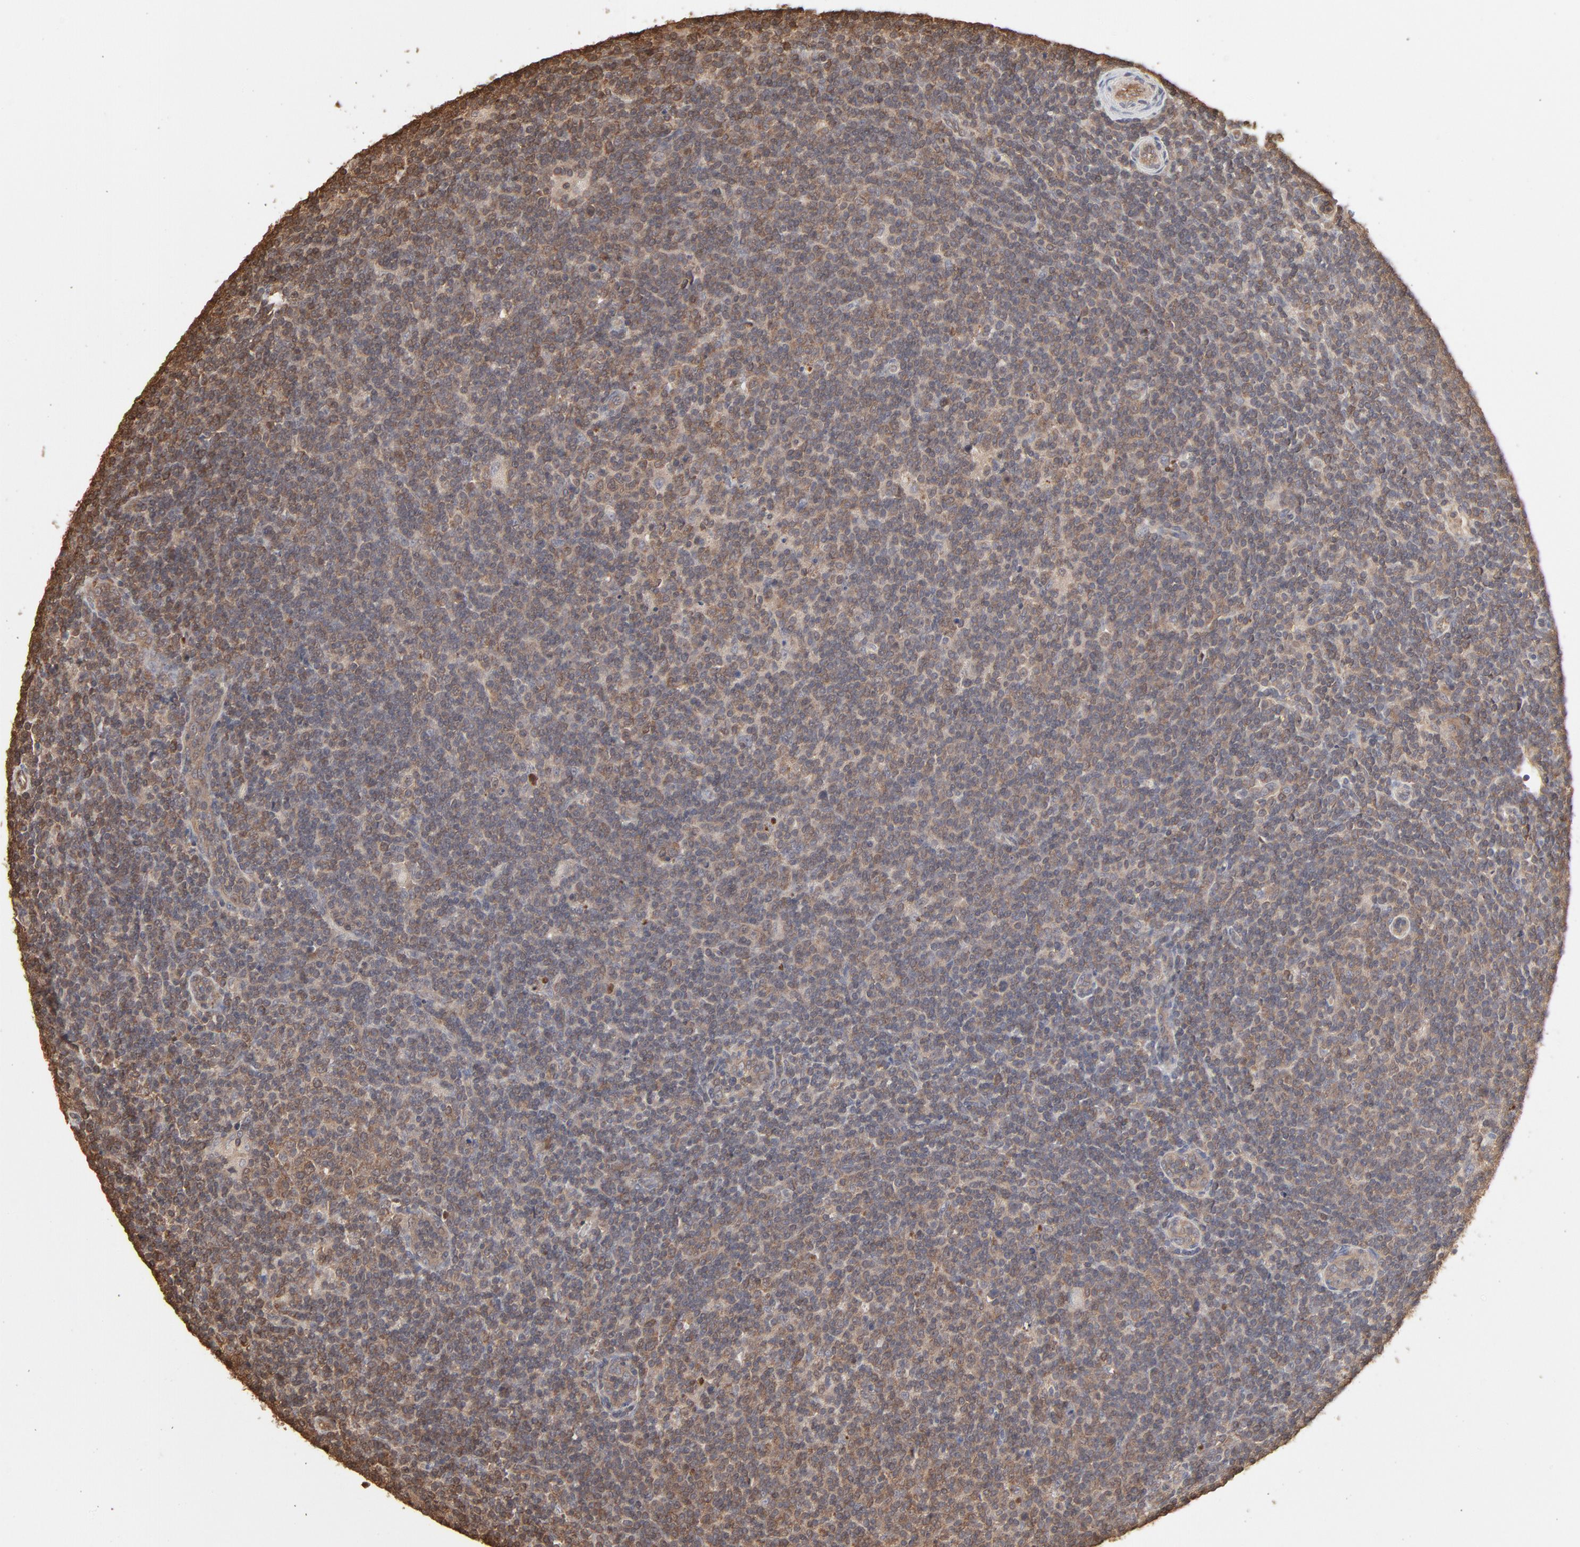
{"staining": {"intensity": "moderate", "quantity": ">75%", "location": "cytoplasmic/membranous"}, "tissue": "lymphoma", "cell_type": "Tumor cells", "image_type": "cancer", "snomed": [{"axis": "morphology", "description": "Malignant lymphoma, non-Hodgkin's type, Low grade"}, {"axis": "topography", "description": "Lymph node"}], "caption": "A brown stain labels moderate cytoplasmic/membranous staining of a protein in low-grade malignant lymphoma, non-Hodgkin's type tumor cells.", "gene": "PPP2CA", "patient": {"sex": "male", "age": 70}}